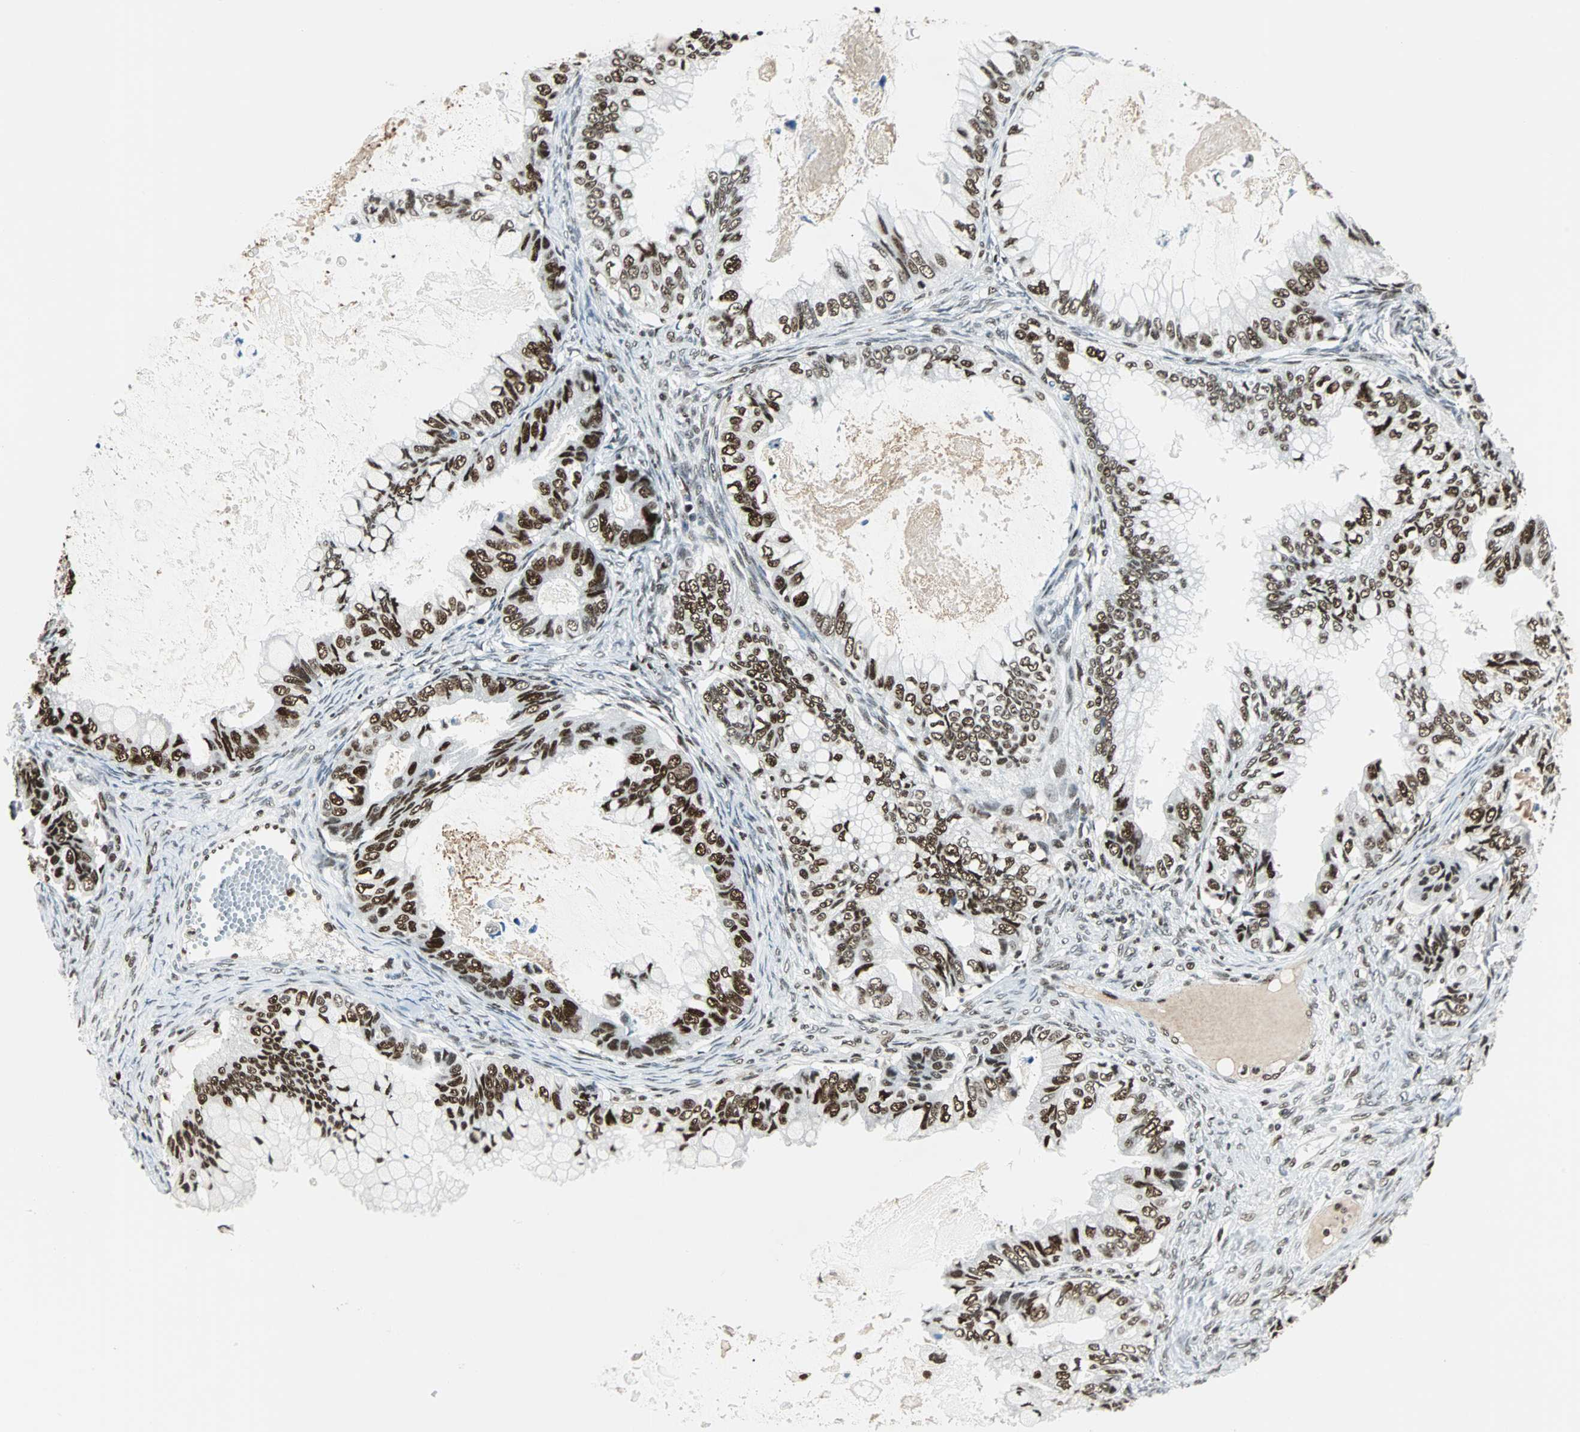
{"staining": {"intensity": "strong", "quantity": ">75%", "location": "nuclear"}, "tissue": "ovarian cancer", "cell_type": "Tumor cells", "image_type": "cancer", "snomed": [{"axis": "morphology", "description": "Cystadenocarcinoma, mucinous, NOS"}, {"axis": "topography", "description": "Ovary"}], "caption": "Brown immunohistochemical staining in human mucinous cystadenocarcinoma (ovarian) demonstrates strong nuclear positivity in about >75% of tumor cells.", "gene": "XRCC4", "patient": {"sex": "female", "age": 80}}